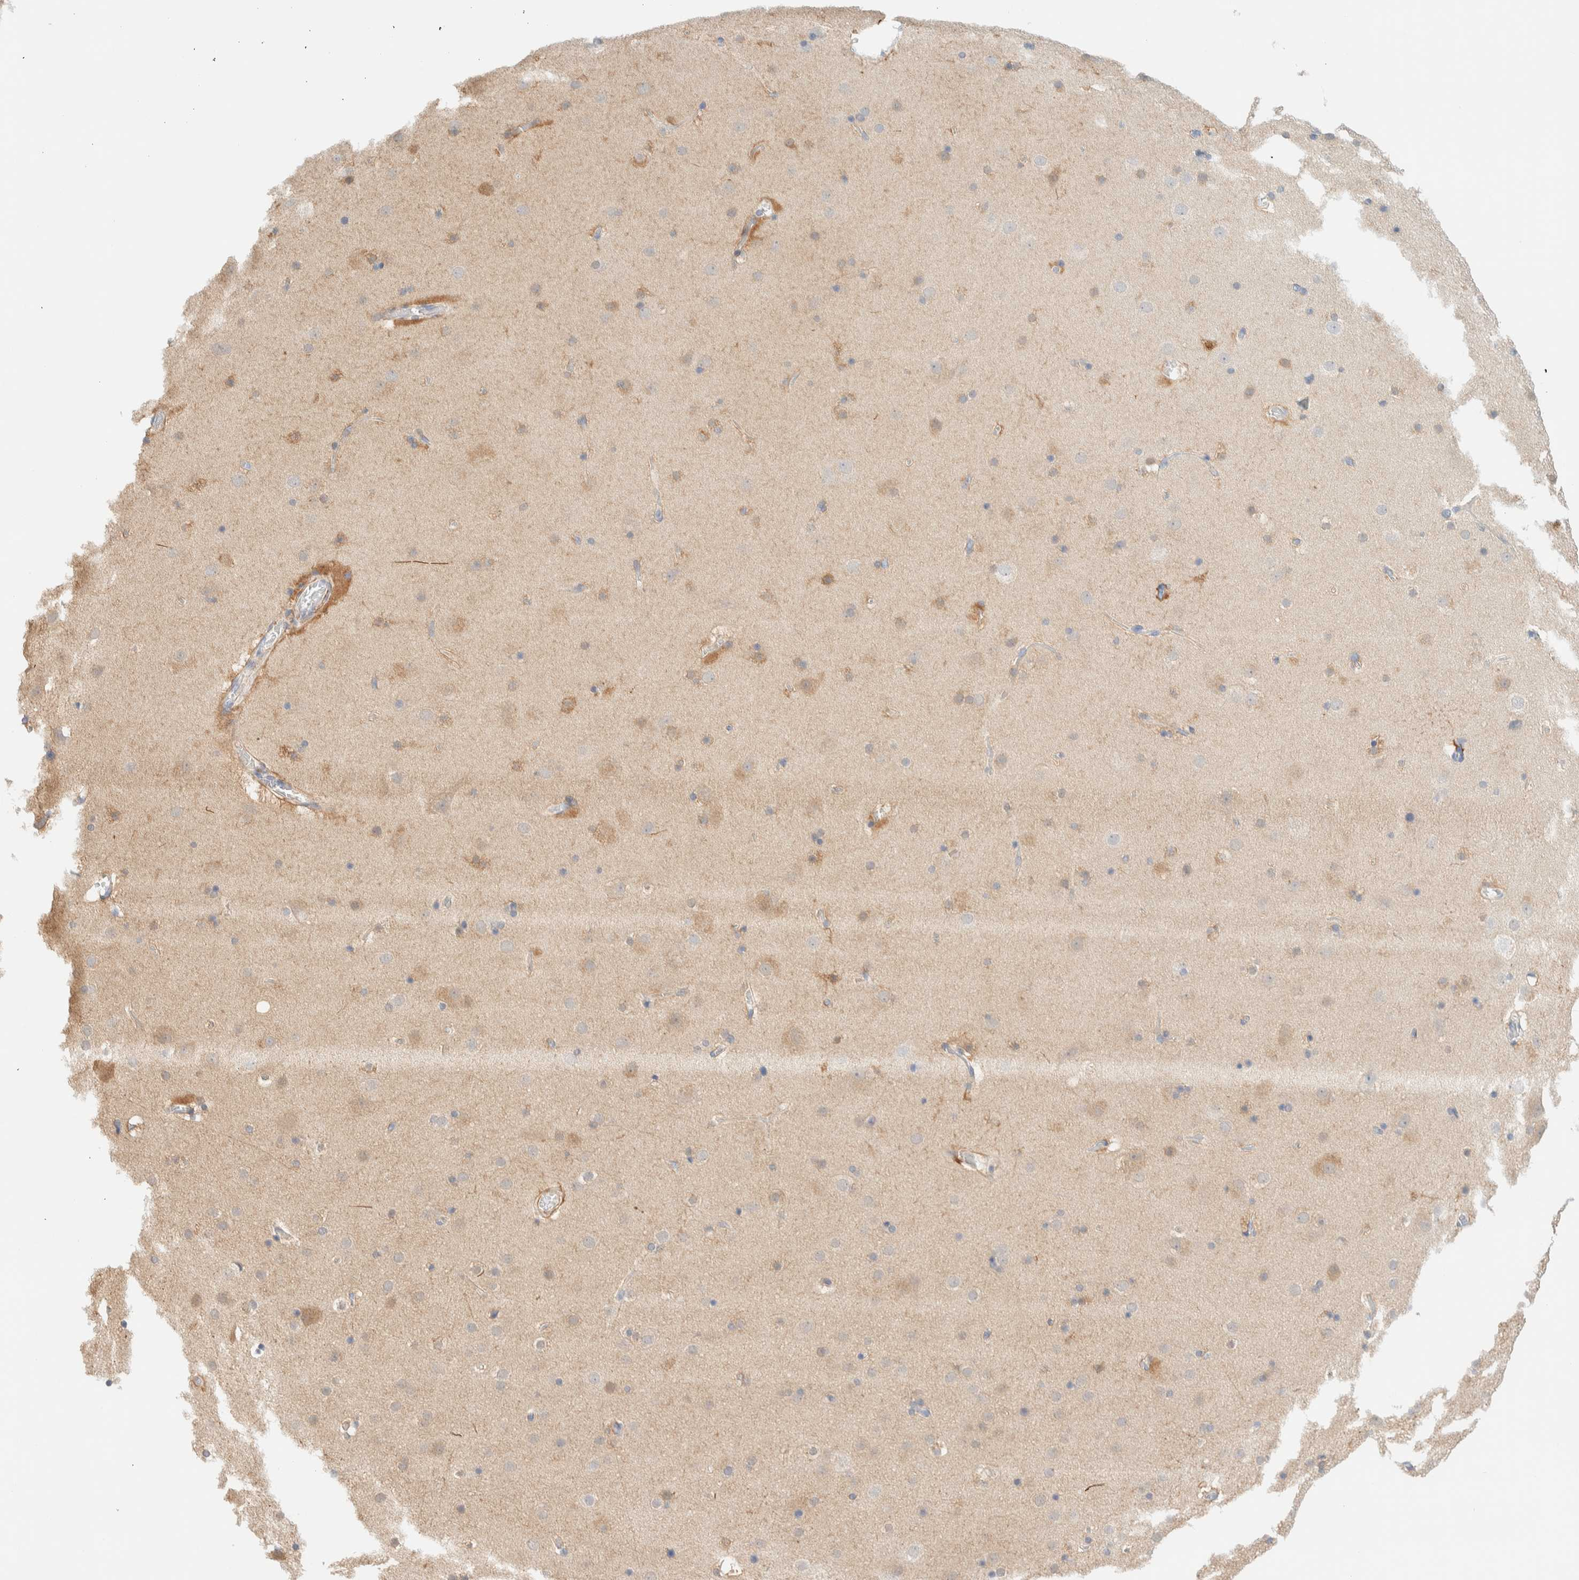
{"staining": {"intensity": "negative", "quantity": "none", "location": "none"}, "tissue": "cerebral cortex", "cell_type": "Endothelial cells", "image_type": "normal", "snomed": [{"axis": "morphology", "description": "Normal tissue, NOS"}, {"axis": "topography", "description": "Cerebral cortex"}], "caption": "Endothelial cells show no significant protein staining in unremarkable cerebral cortex. (DAB (3,3'-diaminobenzidine) IHC, high magnification).", "gene": "AFMID", "patient": {"sex": "male", "age": 57}}